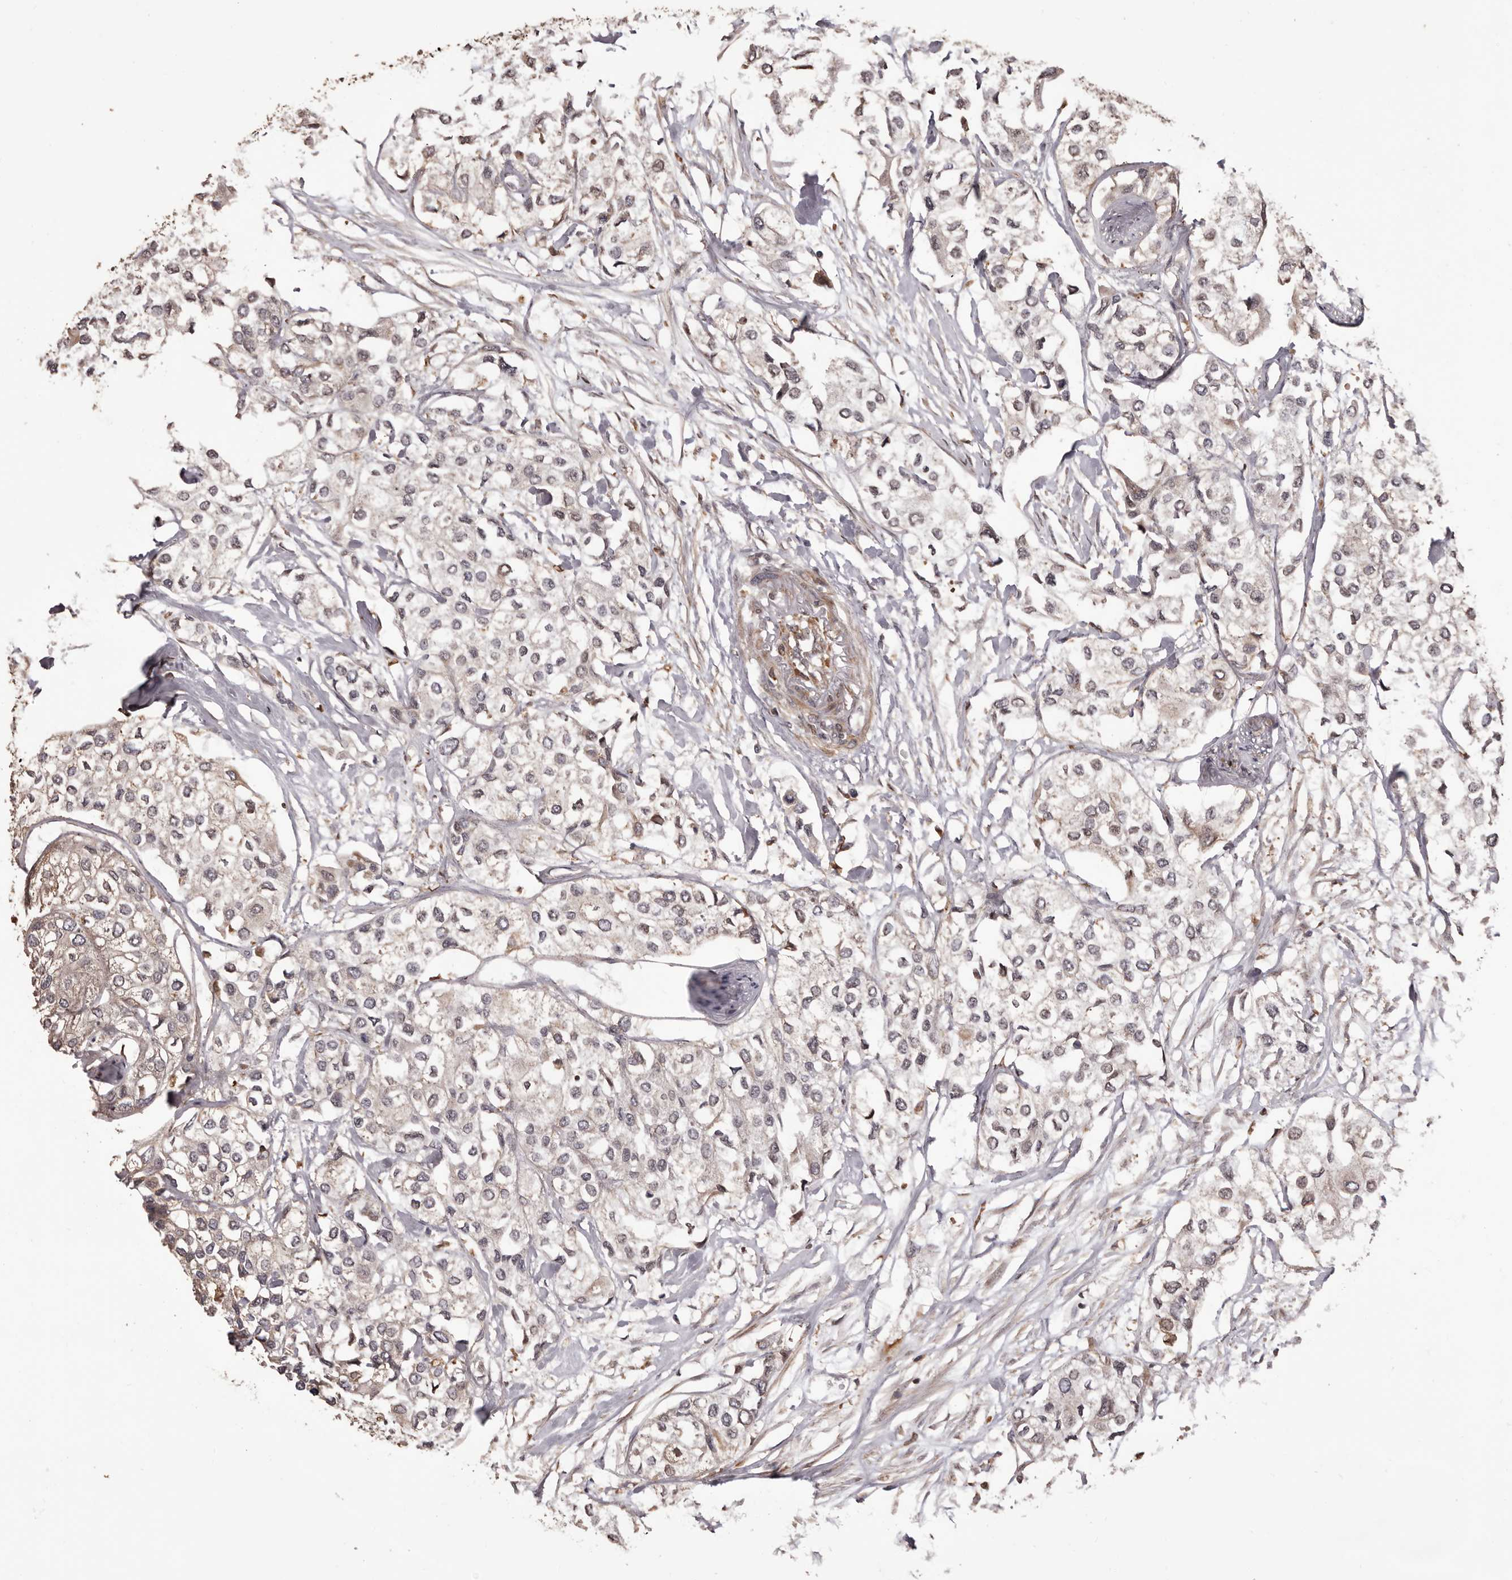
{"staining": {"intensity": "weak", "quantity": "<25%", "location": "cytoplasmic/membranous"}, "tissue": "urothelial cancer", "cell_type": "Tumor cells", "image_type": "cancer", "snomed": [{"axis": "morphology", "description": "Urothelial carcinoma, High grade"}, {"axis": "topography", "description": "Urinary bladder"}], "caption": "Immunohistochemical staining of urothelial cancer reveals no significant staining in tumor cells.", "gene": "ZCCHC7", "patient": {"sex": "male", "age": 64}}